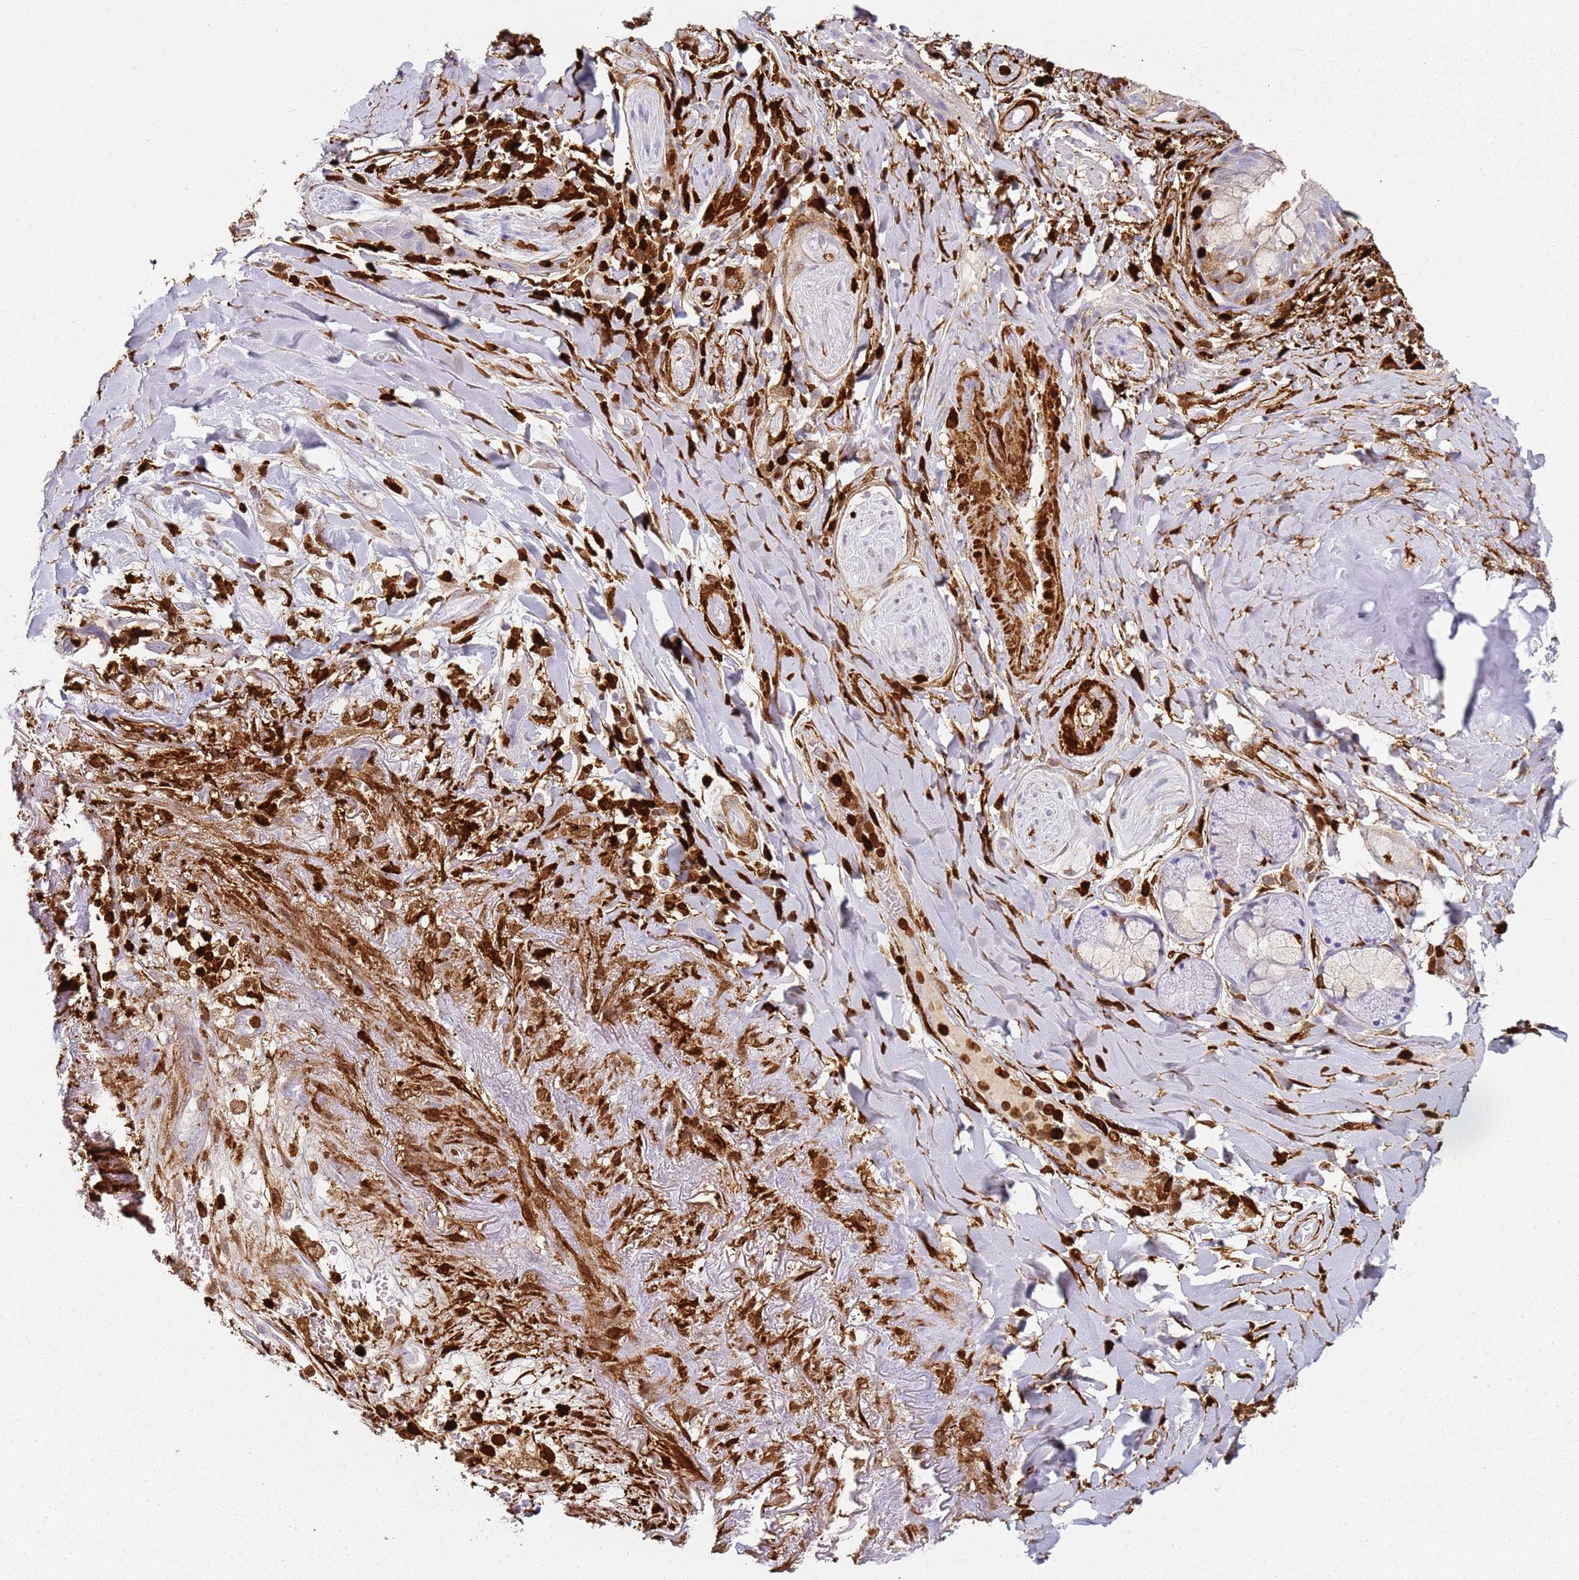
{"staining": {"intensity": "negative", "quantity": "none", "location": "none"}, "tissue": "nasopharynx", "cell_type": "Respiratory epithelial cells", "image_type": "normal", "snomed": [{"axis": "morphology", "description": "Normal tissue, NOS"}, {"axis": "topography", "description": "Nasopharynx"}], "caption": "Respiratory epithelial cells show no significant protein staining in benign nasopharynx. Brightfield microscopy of immunohistochemistry (IHC) stained with DAB (3,3'-diaminobenzidine) (brown) and hematoxylin (blue), captured at high magnification.", "gene": "S100A4", "patient": {"sex": "male", "age": 64}}